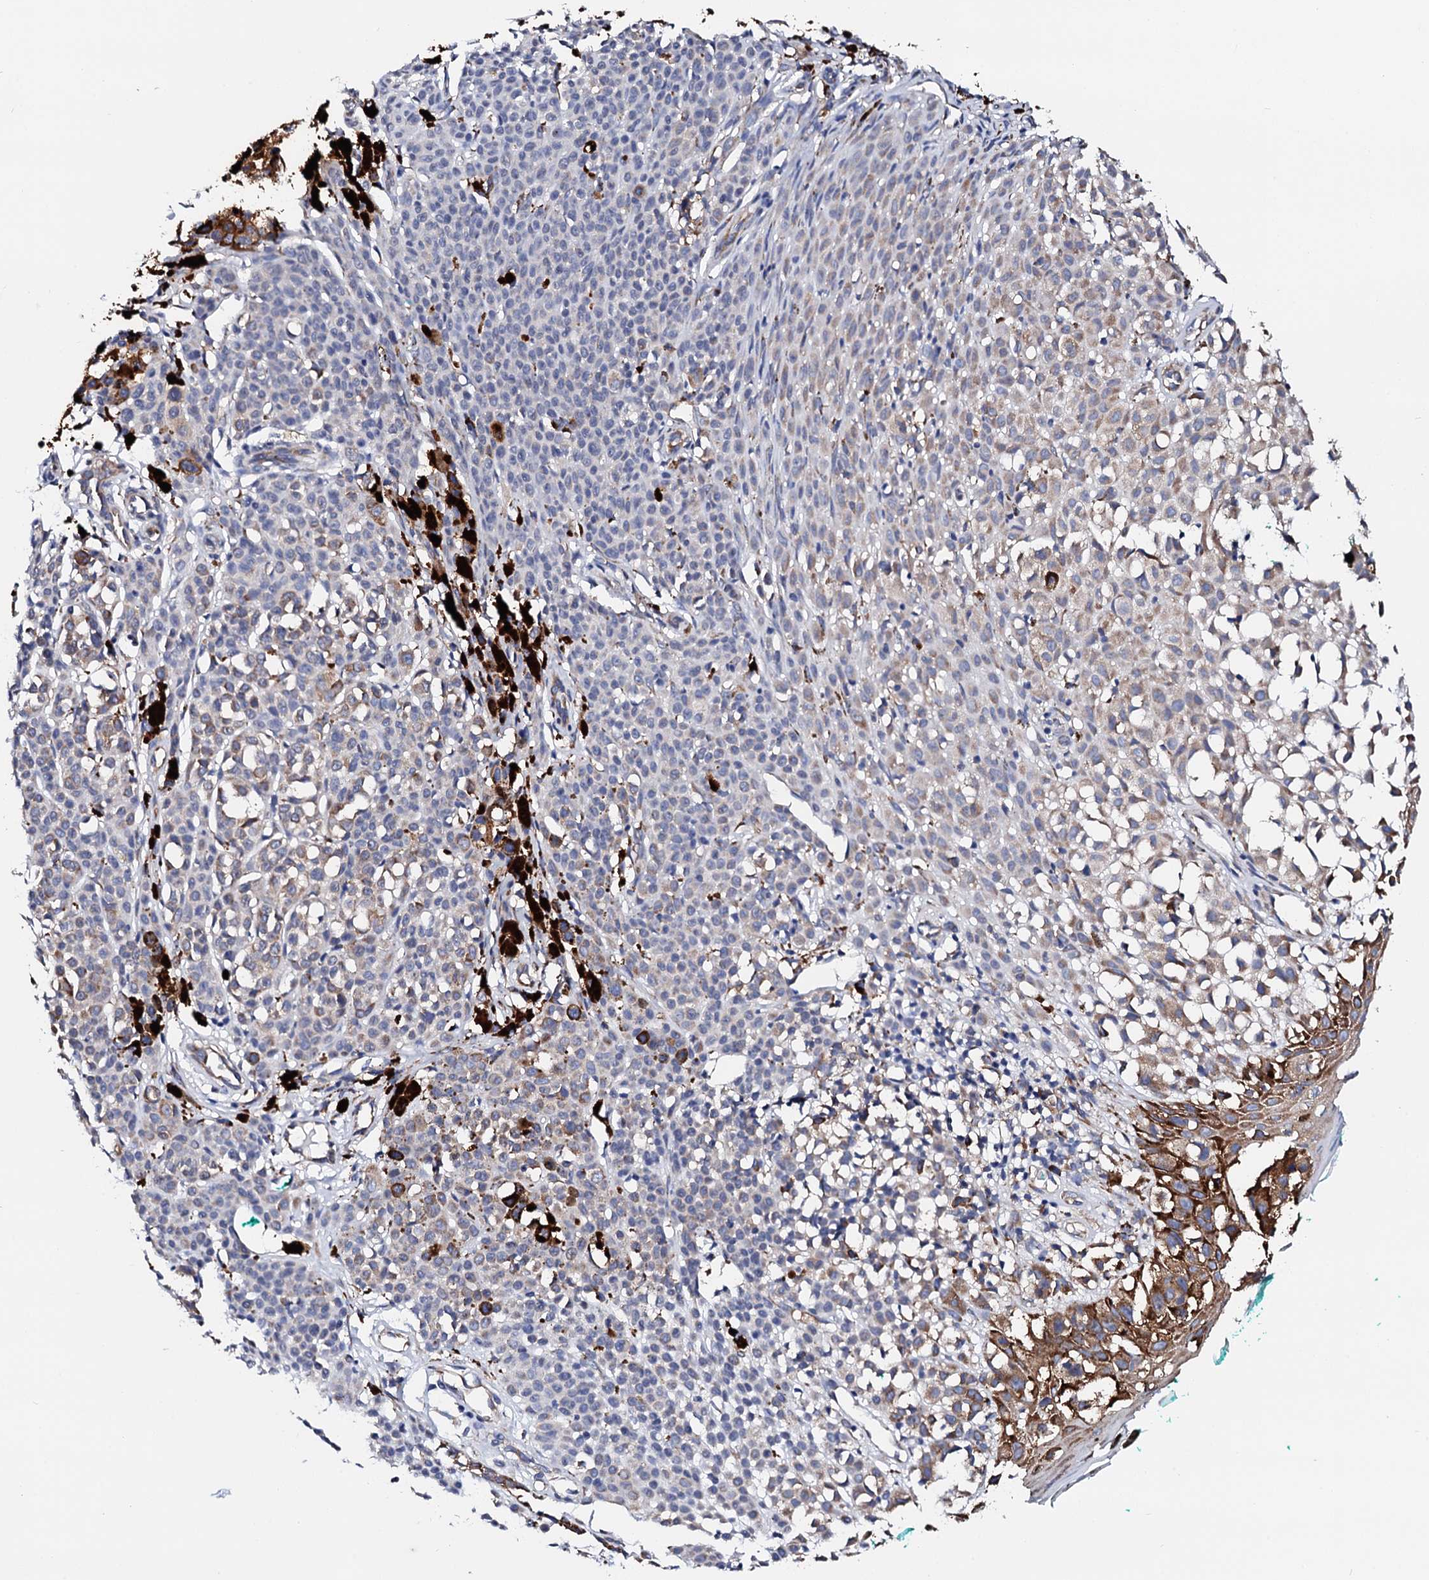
{"staining": {"intensity": "weak", "quantity": "<25%", "location": "cytoplasmic/membranous"}, "tissue": "melanoma", "cell_type": "Tumor cells", "image_type": "cancer", "snomed": [{"axis": "morphology", "description": "Malignant melanoma, NOS"}, {"axis": "topography", "description": "Skin of leg"}], "caption": "This is an immunohistochemistry photomicrograph of human malignant melanoma. There is no staining in tumor cells.", "gene": "NUP58", "patient": {"sex": "female", "age": 72}}